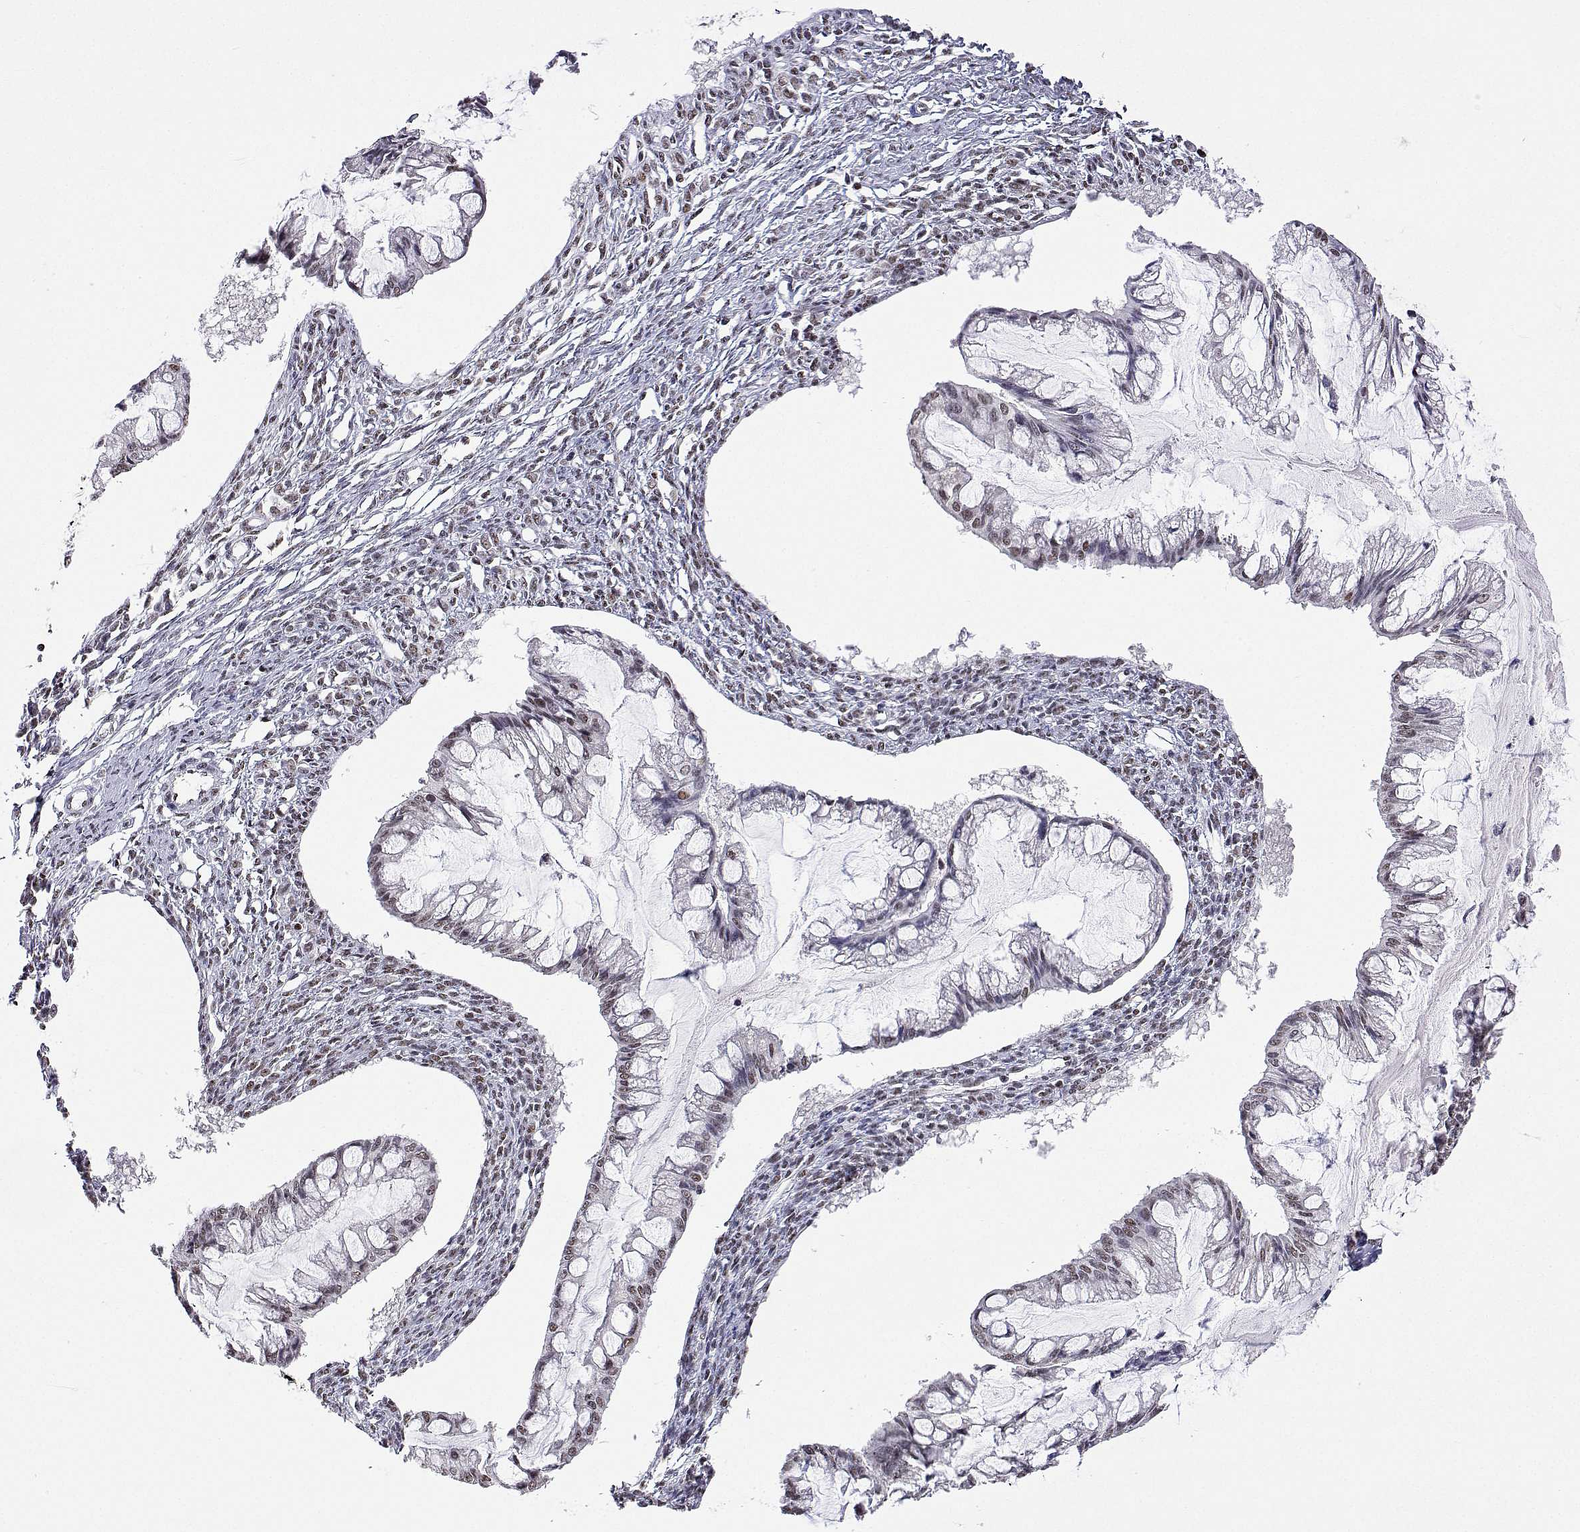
{"staining": {"intensity": "weak", "quantity": ">75%", "location": "nuclear"}, "tissue": "ovarian cancer", "cell_type": "Tumor cells", "image_type": "cancer", "snomed": [{"axis": "morphology", "description": "Cystadenocarcinoma, mucinous, NOS"}, {"axis": "topography", "description": "Ovary"}], "caption": "Human mucinous cystadenocarcinoma (ovarian) stained with a brown dye reveals weak nuclear positive positivity in about >75% of tumor cells.", "gene": "ADAR", "patient": {"sex": "female", "age": 73}}